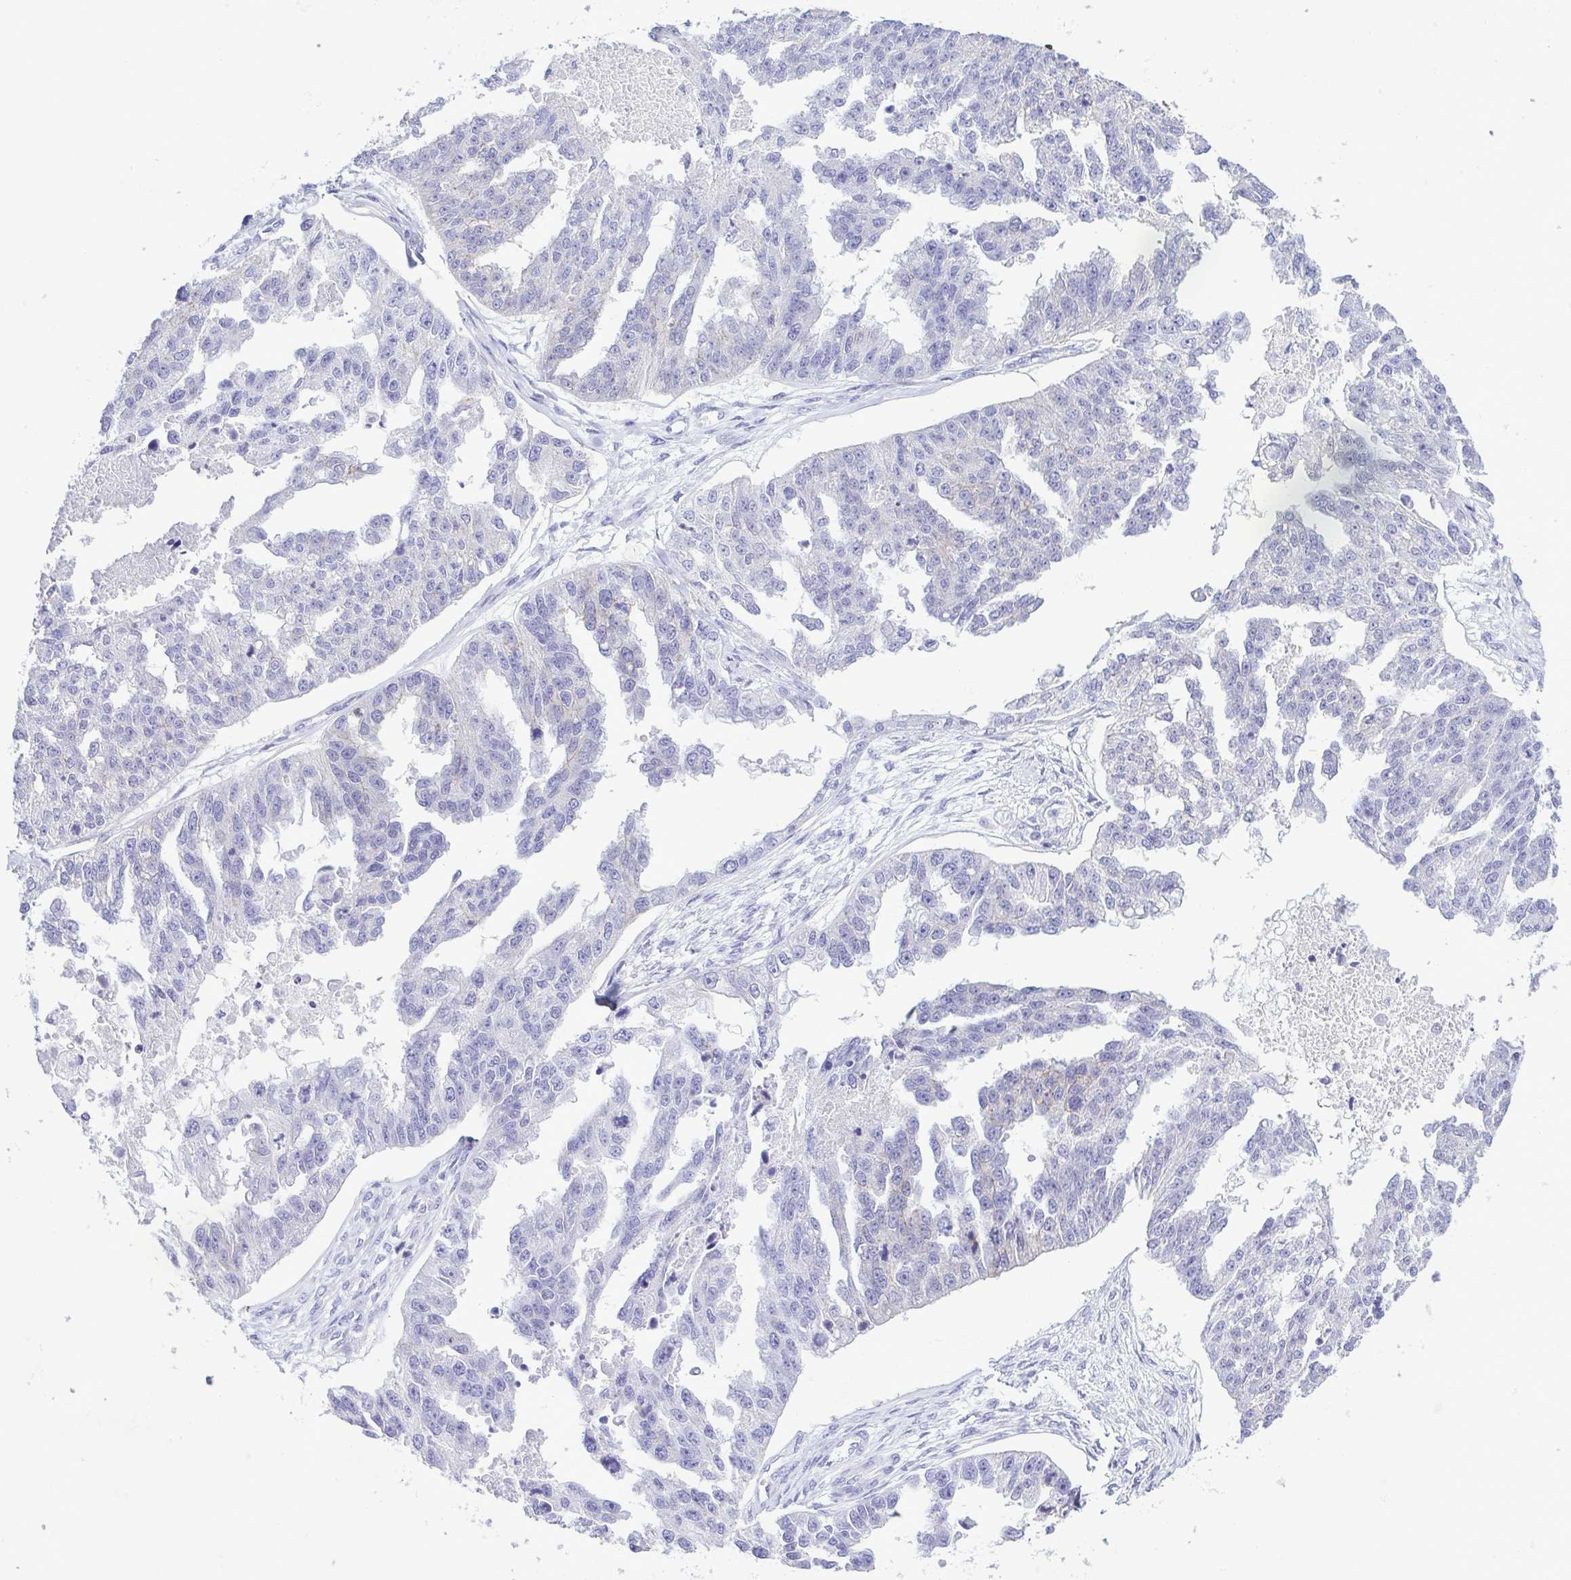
{"staining": {"intensity": "negative", "quantity": "none", "location": "none"}, "tissue": "ovarian cancer", "cell_type": "Tumor cells", "image_type": "cancer", "snomed": [{"axis": "morphology", "description": "Cystadenocarcinoma, serous, NOS"}, {"axis": "topography", "description": "Ovary"}], "caption": "Ovarian cancer (serous cystadenocarcinoma) stained for a protein using immunohistochemistry (IHC) displays no expression tumor cells.", "gene": "GPR182", "patient": {"sex": "female", "age": 58}}